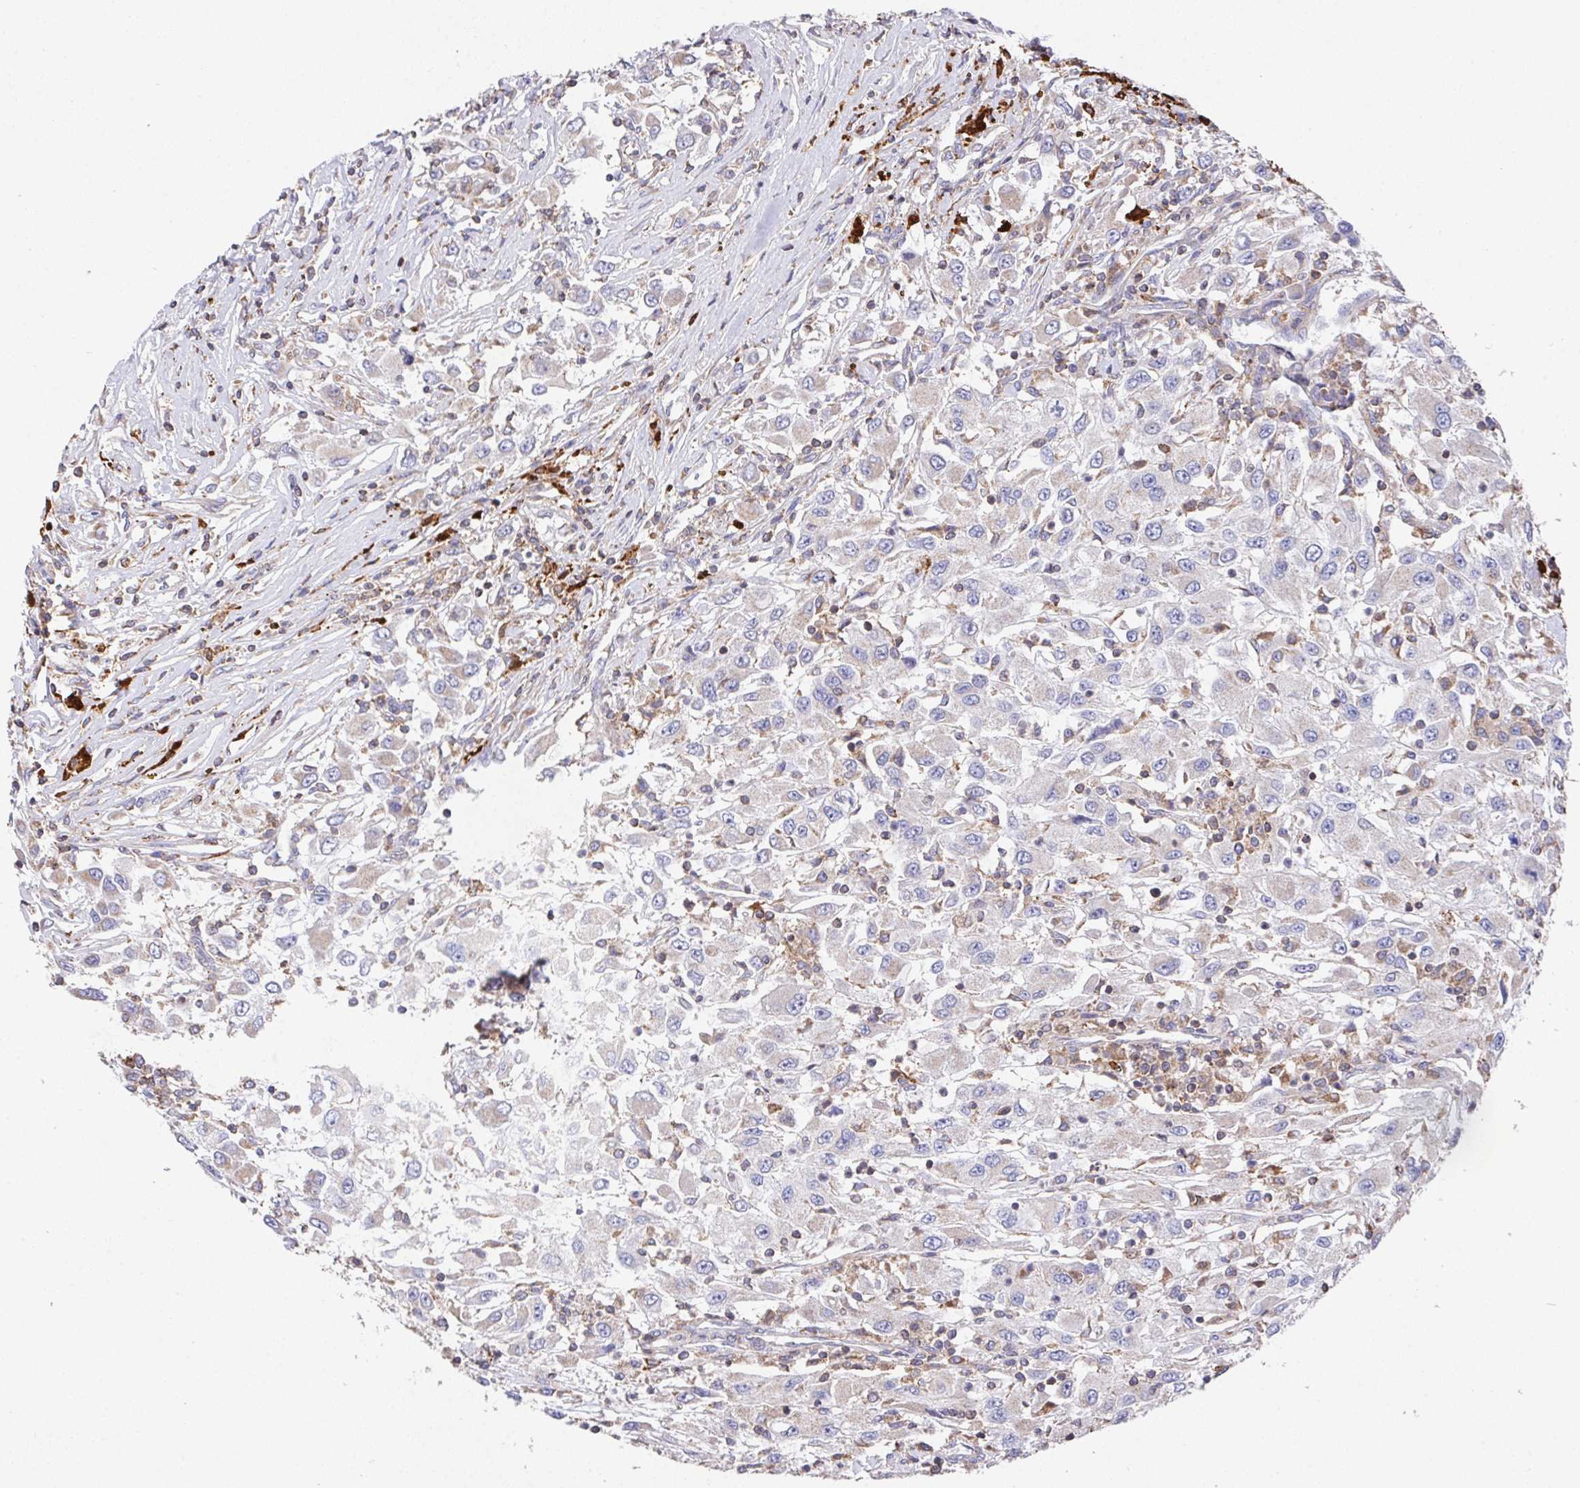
{"staining": {"intensity": "weak", "quantity": "<25%", "location": "cytoplasmic/membranous"}, "tissue": "renal cancer", "cell_type": "Tumor cells", "image_type": "cancer", "snomed": [{"axis": "morphology", "description": "Adenocarcinoma, NOS"}, {"axis": "topography", "description": "Kidney"}], "caption": "IHC micrograph of human renal cancer (adenocarcinoma) stained for a protein (brown), which displays no positivity in tumor cells.", "gene": "FAM241A", "patient": {"sex": "female", "age": 67}}